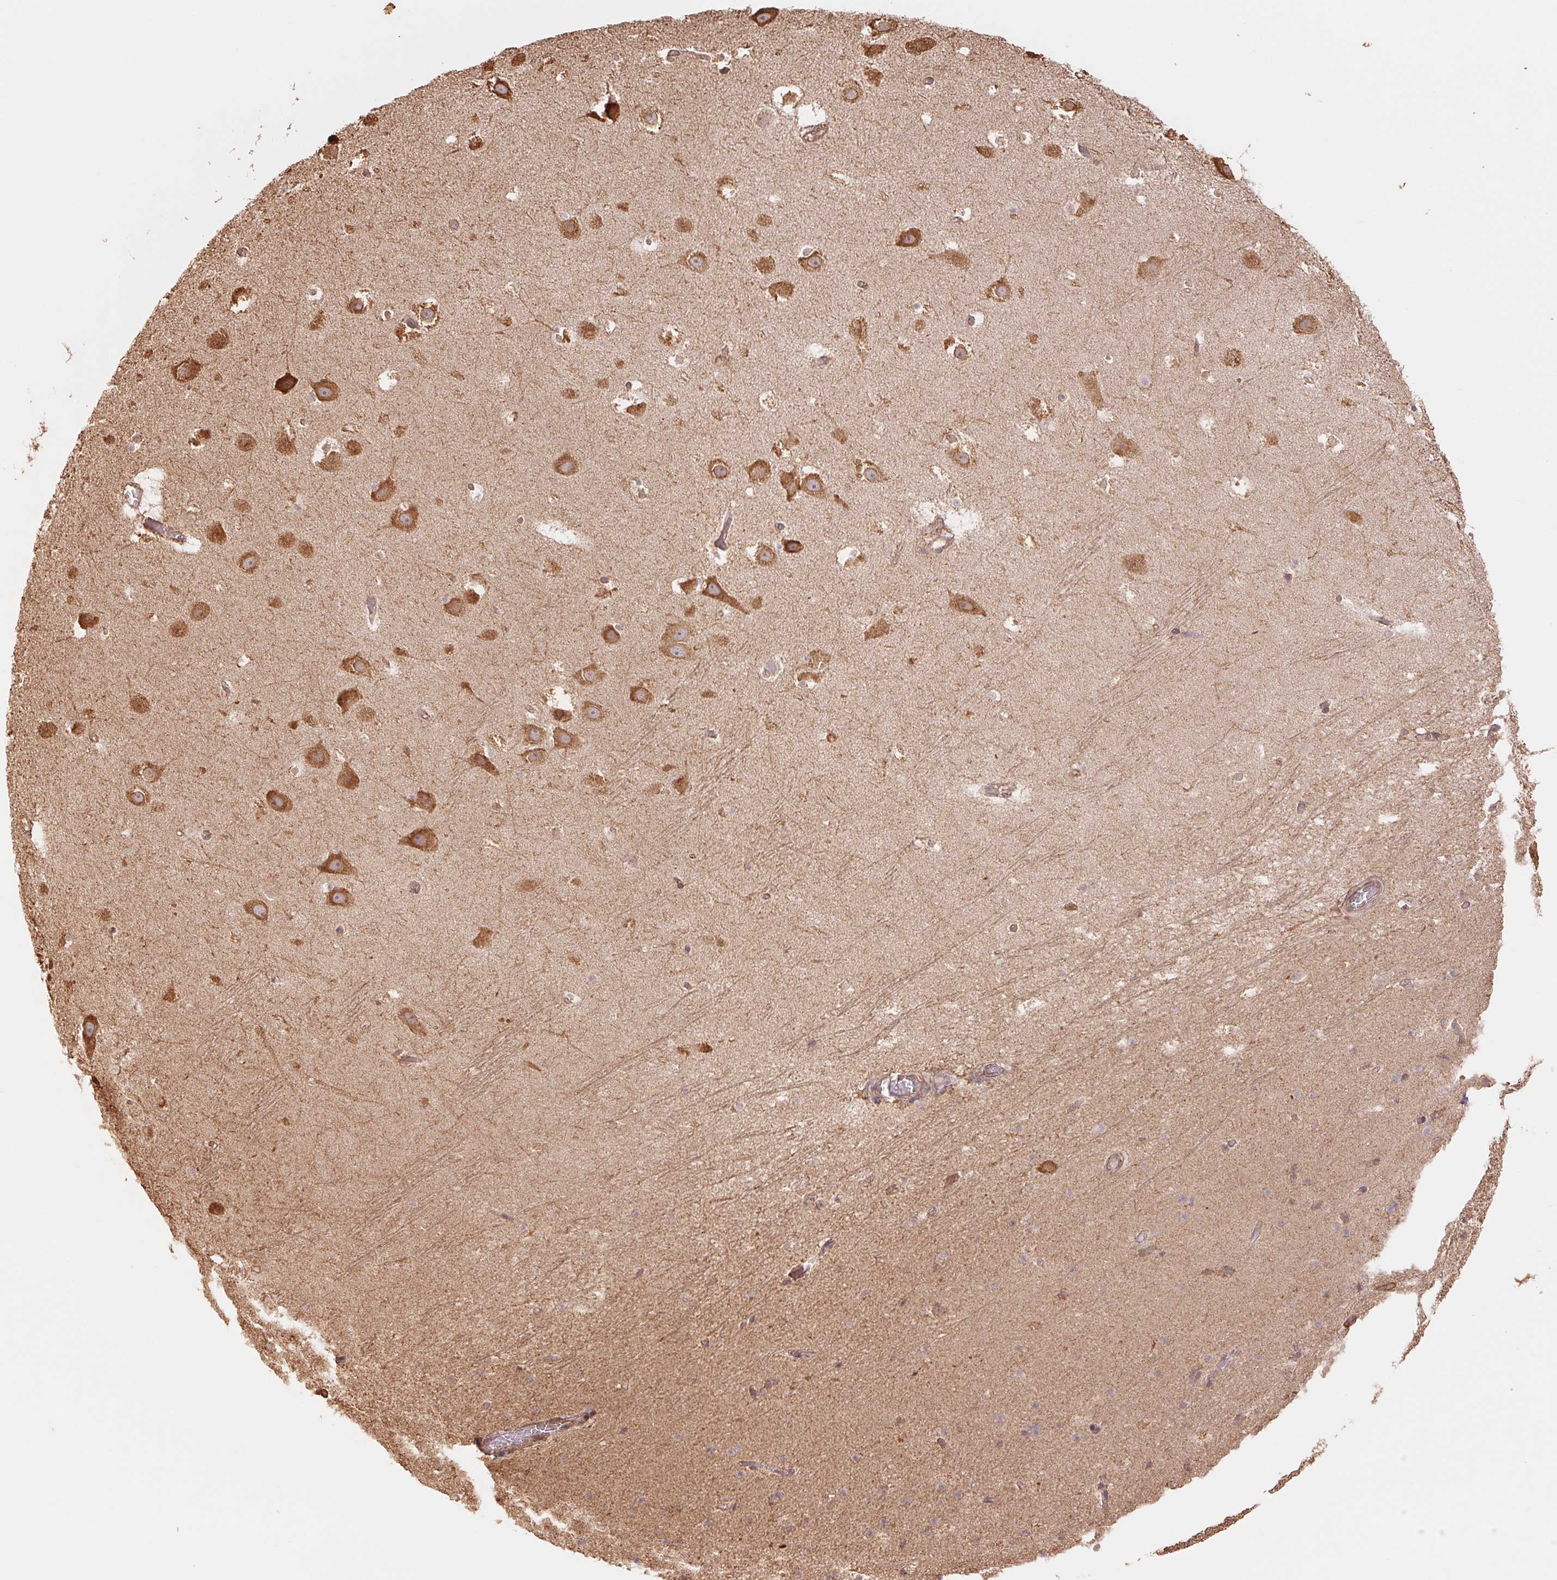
{"staining": {"intensity": "weak", "quantity": "<25%", "location": "cytoplasmic/membranous"}, "tissue": "hippocampus", "cell_type": "Glial cells", "image_type": "normal", "snomed": [{"axis": "morphology", "description": "Normal tissue, NOS"}, {"axis": "topography", "description": "Hippocampus"}], "caption": "The photomicrograph shows no staining of glial cells in unremarkable hippocampus.", "gene": "C6orf163", "patient": {"sex": "male", "age": 26}}